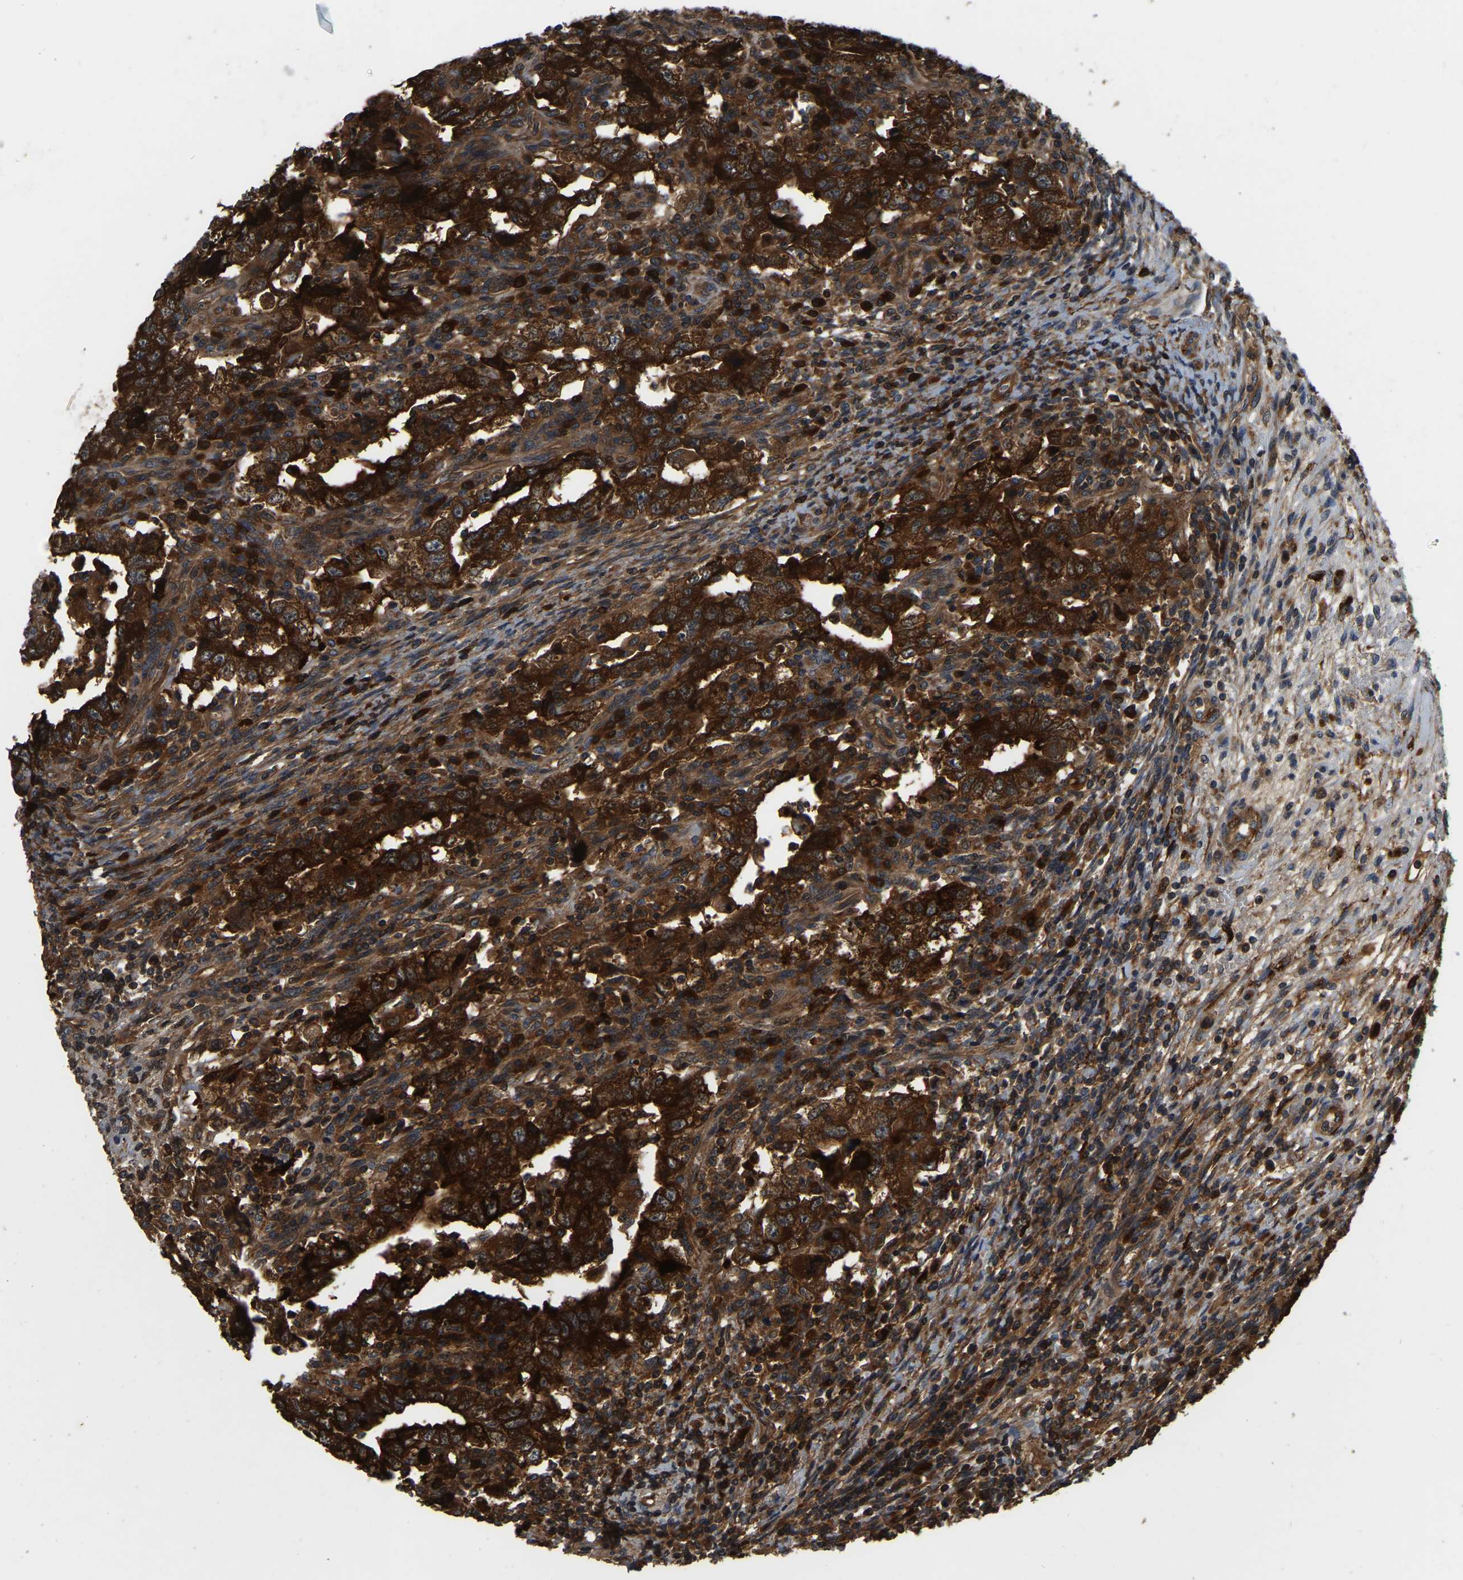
{"staining": {"intensity": "strong", "quantity": ">75%", "location": "cytoplasmic/membranous"}, "tissue": "testis cancer", "cell_type": "Tumor cells", "image_type": "cancer", "snomed": [{"axis": "morphology", "description": "Carcinoma, Embryonal, NOS"}, {"axis": "topography", "description": "Testis"}], "caption": "This is a histology image of IHC staining of testis embryonal carcinoma, which shows strong positivity in the cytoplasmic/membranous of tumor cells.", "gene": "GARS1", "patient": {"sex": "male", "age": 26}}